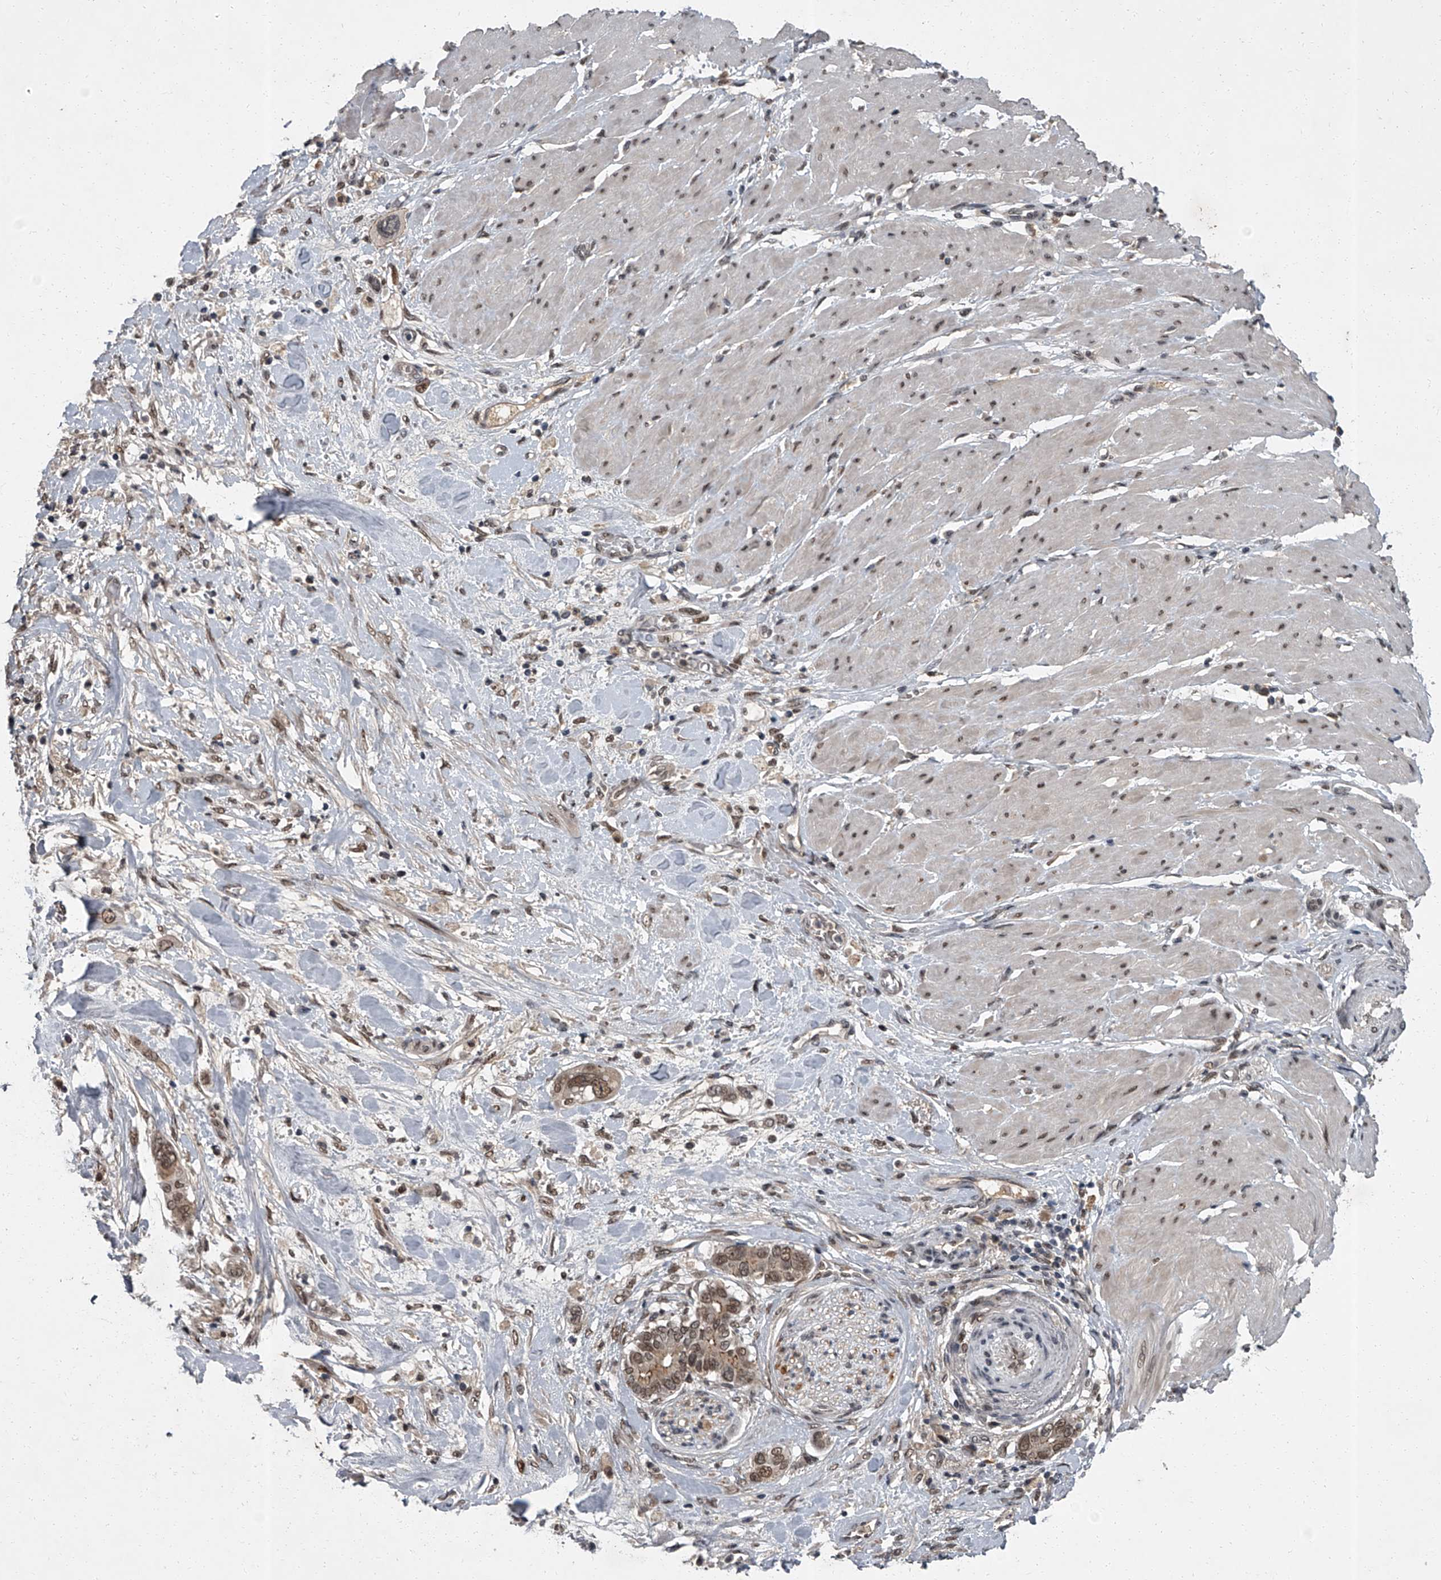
{"staining": {"intensity": "weak", "quantity": ">75%", "location": "nuclear"}, "tissue": "pancreatic cancer", "cell_type": "Tumor cells", "image_type": "cancer", "snomed": [{"axis": "morphology", "description": "Adenocarcinoma, NOS"}, {"axis": "topography", "description": "Pancreas"}], "caption": "Immunohistochemical staining of human pancreatic cancer shows low levels of weak nuclear staining in approximately >75% of tumor cells.", "gene": "ZNF518B", "patient": {"sex": "male", "age": 68}}